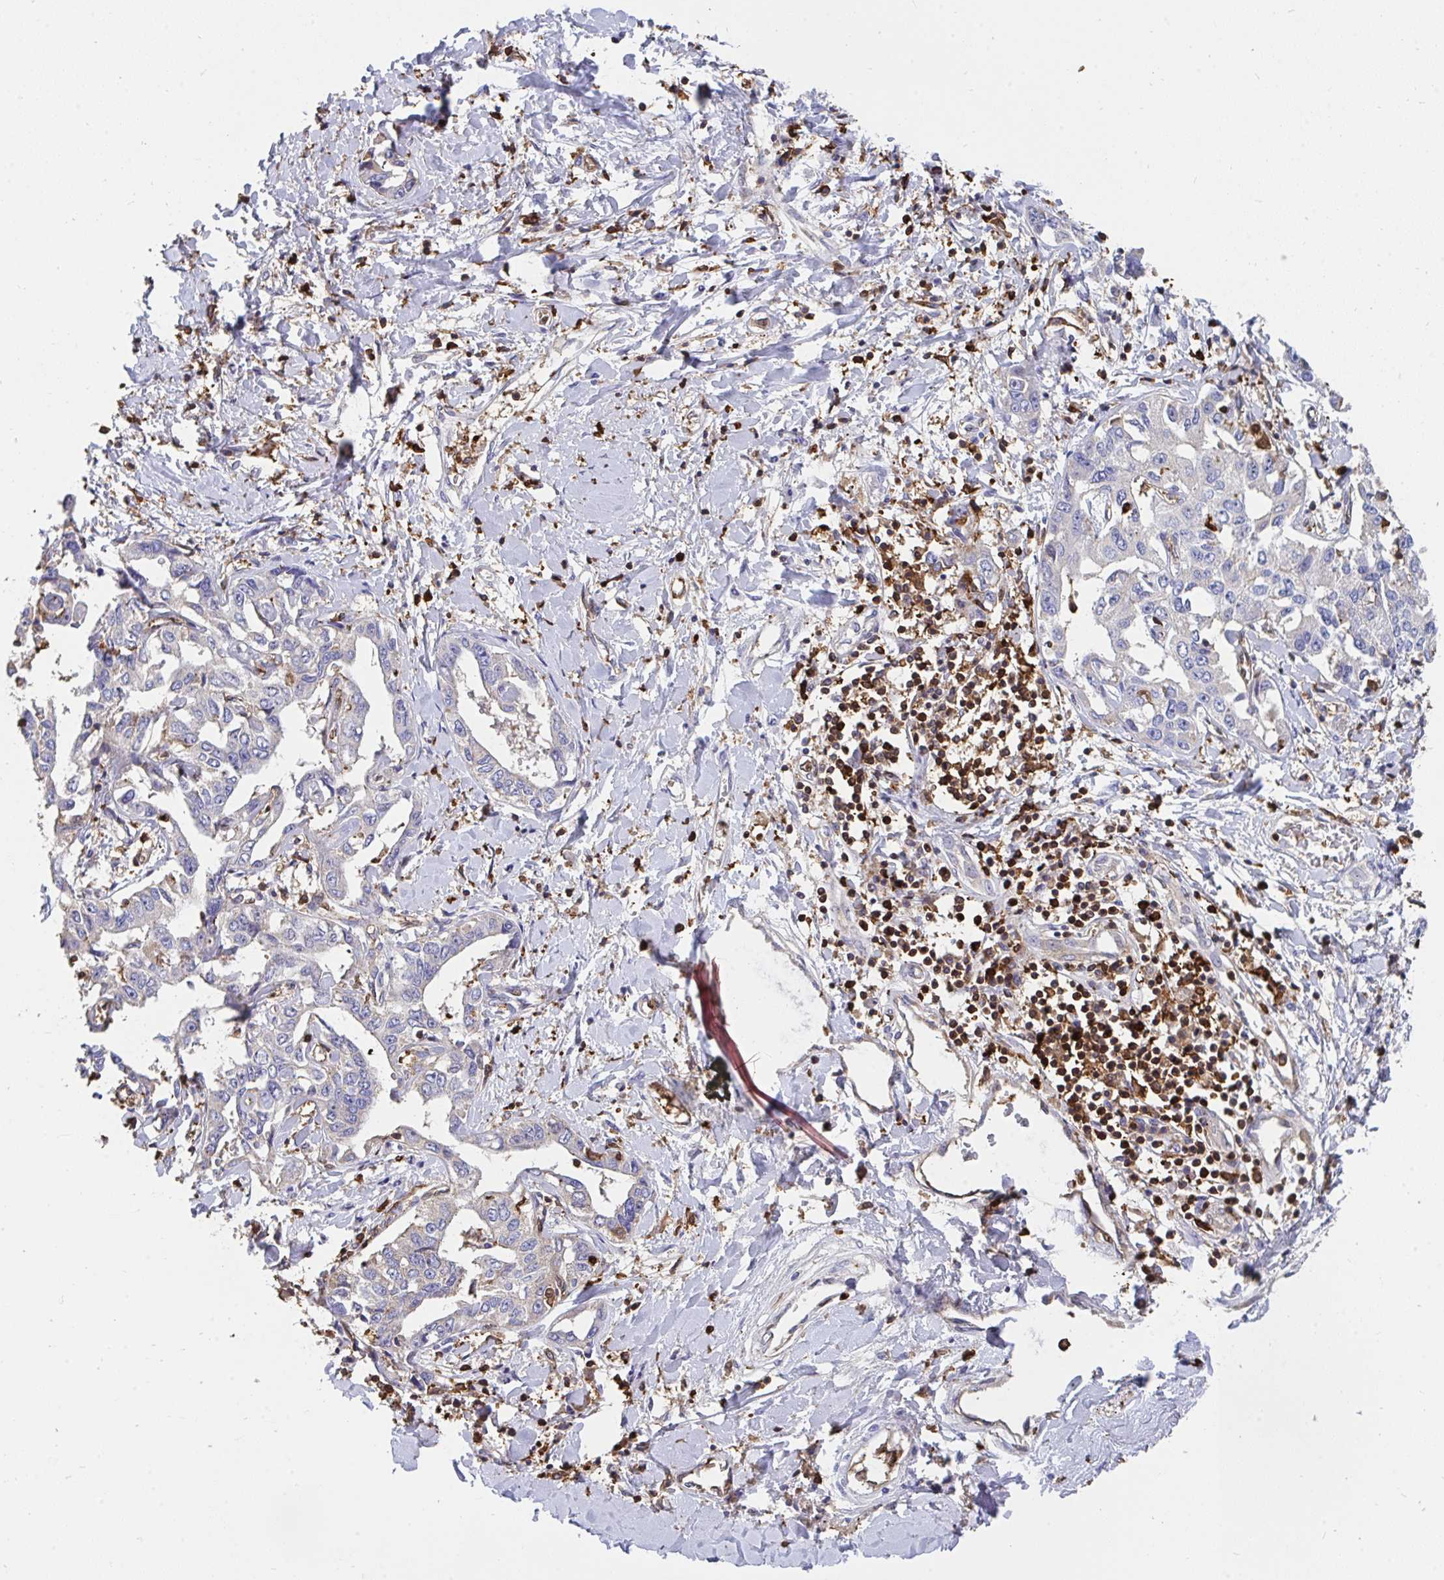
{"staining": {"intensity": "negative", "quantity": "none", "location": "none"}, "tissue": "liver cancer", "cell_type": "Tumor cells", "image_type": "cancer", "snomed": [{"axis": "morphology", "description": "Cholangiocarcinoma"}, {"axis": "topography", "description": "Liver"}], "caption": "Tumor cells show no significant protein staining in liver cancer (cholangiocarcinoma).", "gene": "CFL1", "patient": {"sex": "male", "age": 59}}